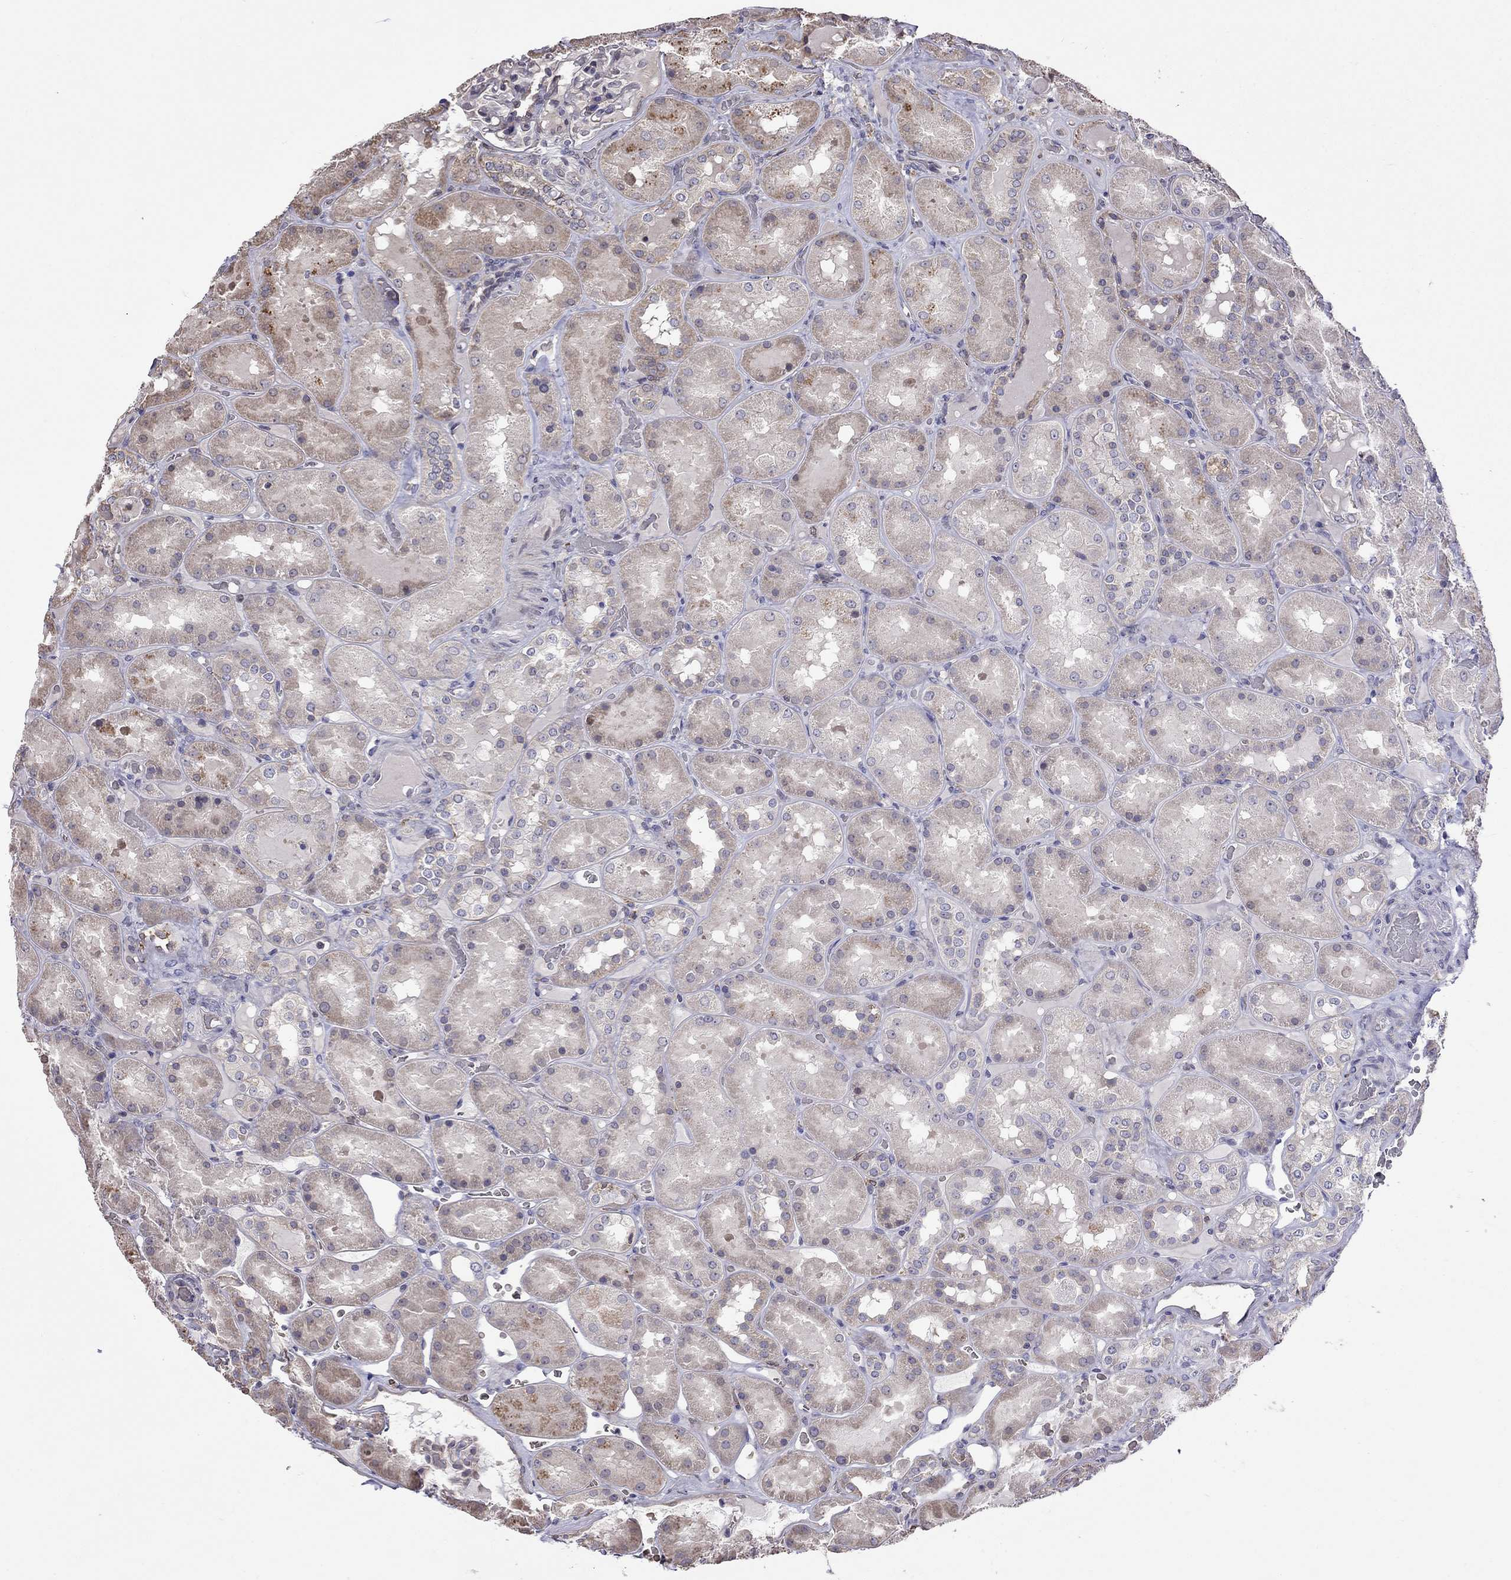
{"staining": {"intensity": "negative", "quantity": "none", "location": "none"}, "tissue": "kidney", "cell_type": "Cells in glomeruli", "image_type": "normal", "snomed": [{"axis": "morphology", "description": "Normal tissue, NOS"}, {"axis": "topography", "description": "Kidney"}], "caption": "Cells in glomeruli are negative for protein expression in benign human kidney. The staining is performed using DAB (3,3'-diaminobenzidine) brown chromogen with nuclei counter-stained in using hematoxylin.", "gene": "ADAM28", "patient": {"sex": "male", "age": 73}}